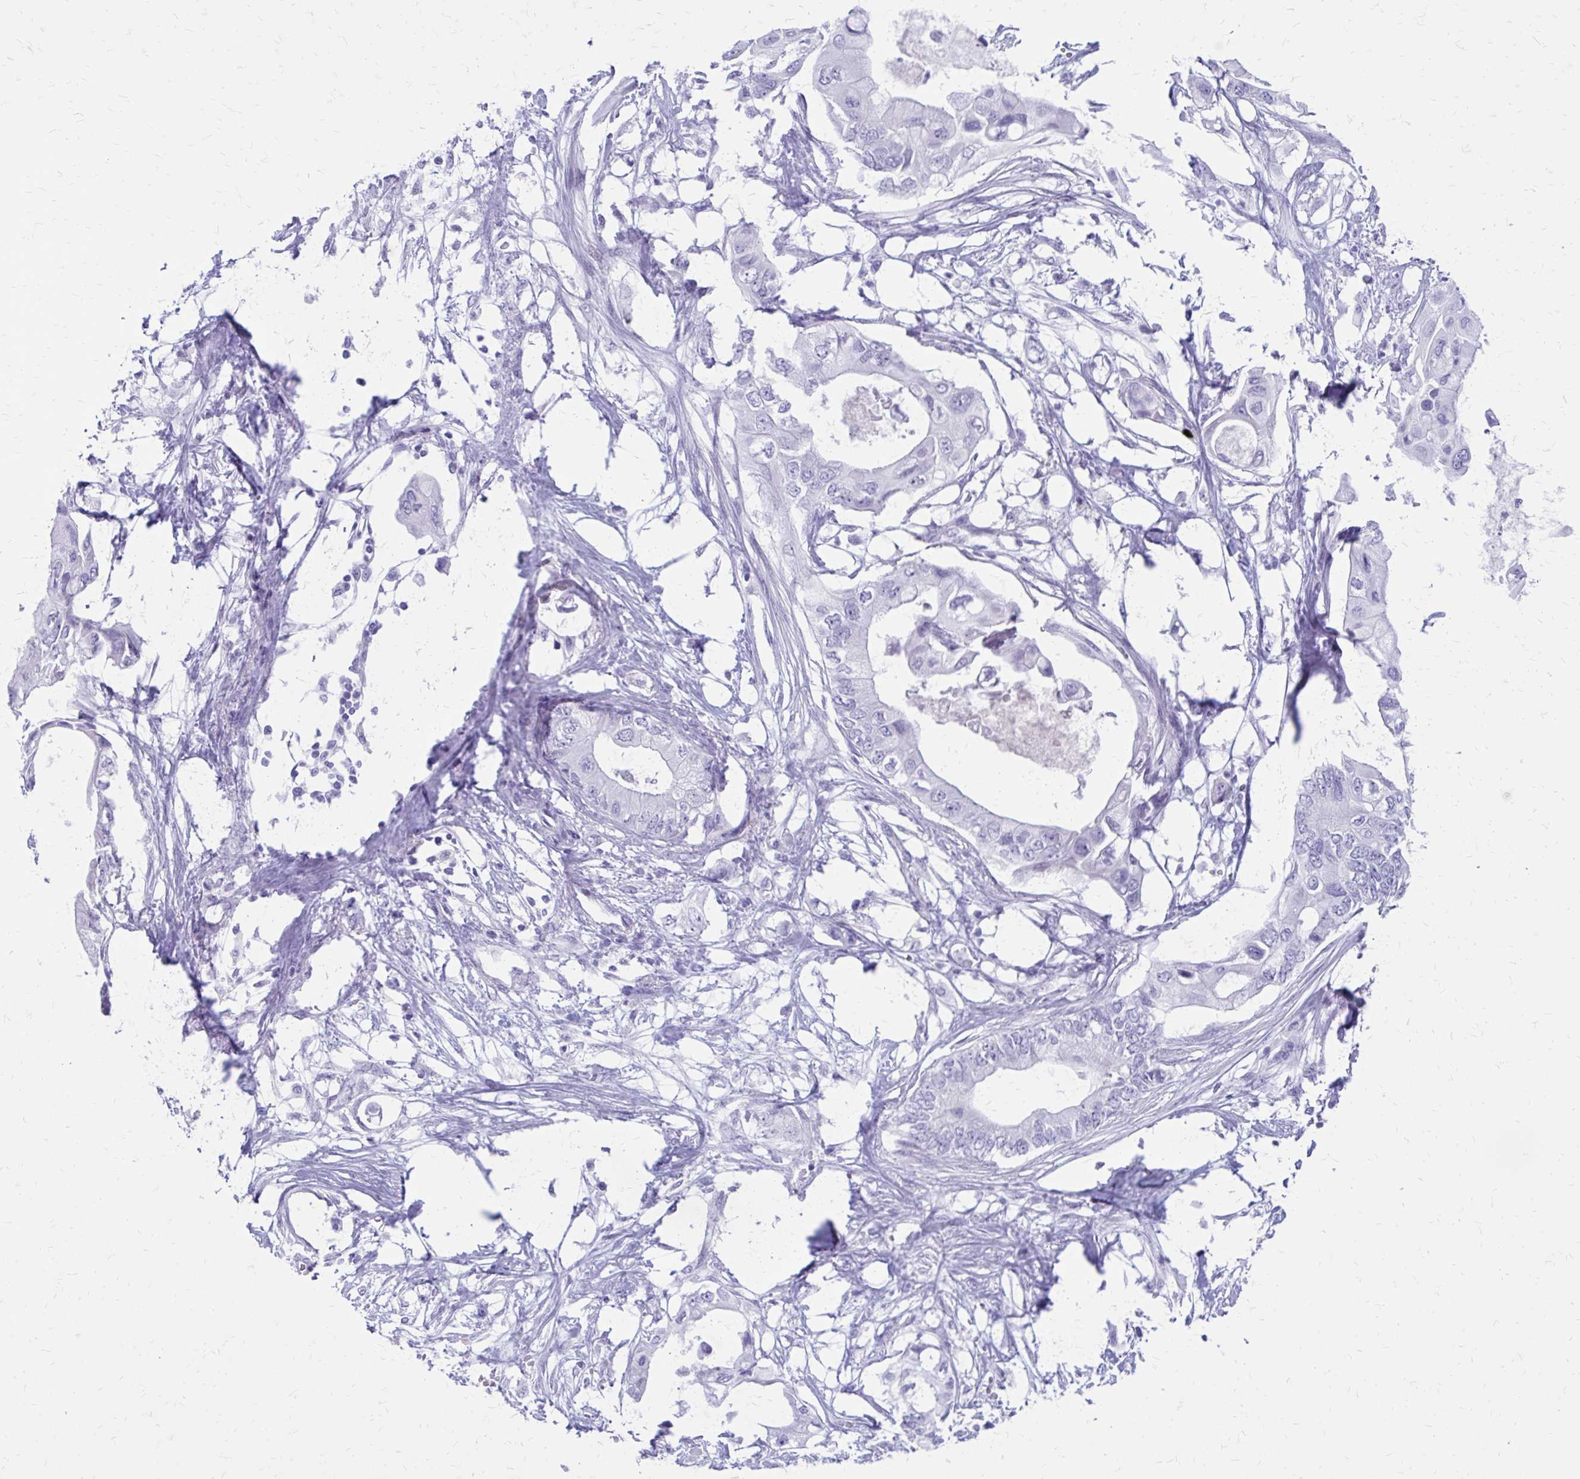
{"staining": {"intensity": "negative", "quantity": "none", "location": "none"}, "tissue": "pancreatic cancer", "cell_type": "Tumor cells", "image_type": "cancer", "snomed": [{"axis": "morphology", "description": "Adenocarcinoma, NOS"}, {"axis": "topography", "description": "Pancreas"}], "caption": "The immunohistochemistry (IHC) image has no significant positivity in tumor cells of pancreatic cancer tissue.", "gene": "LCN15", "patient": {"sex": "female", "age": 63}}